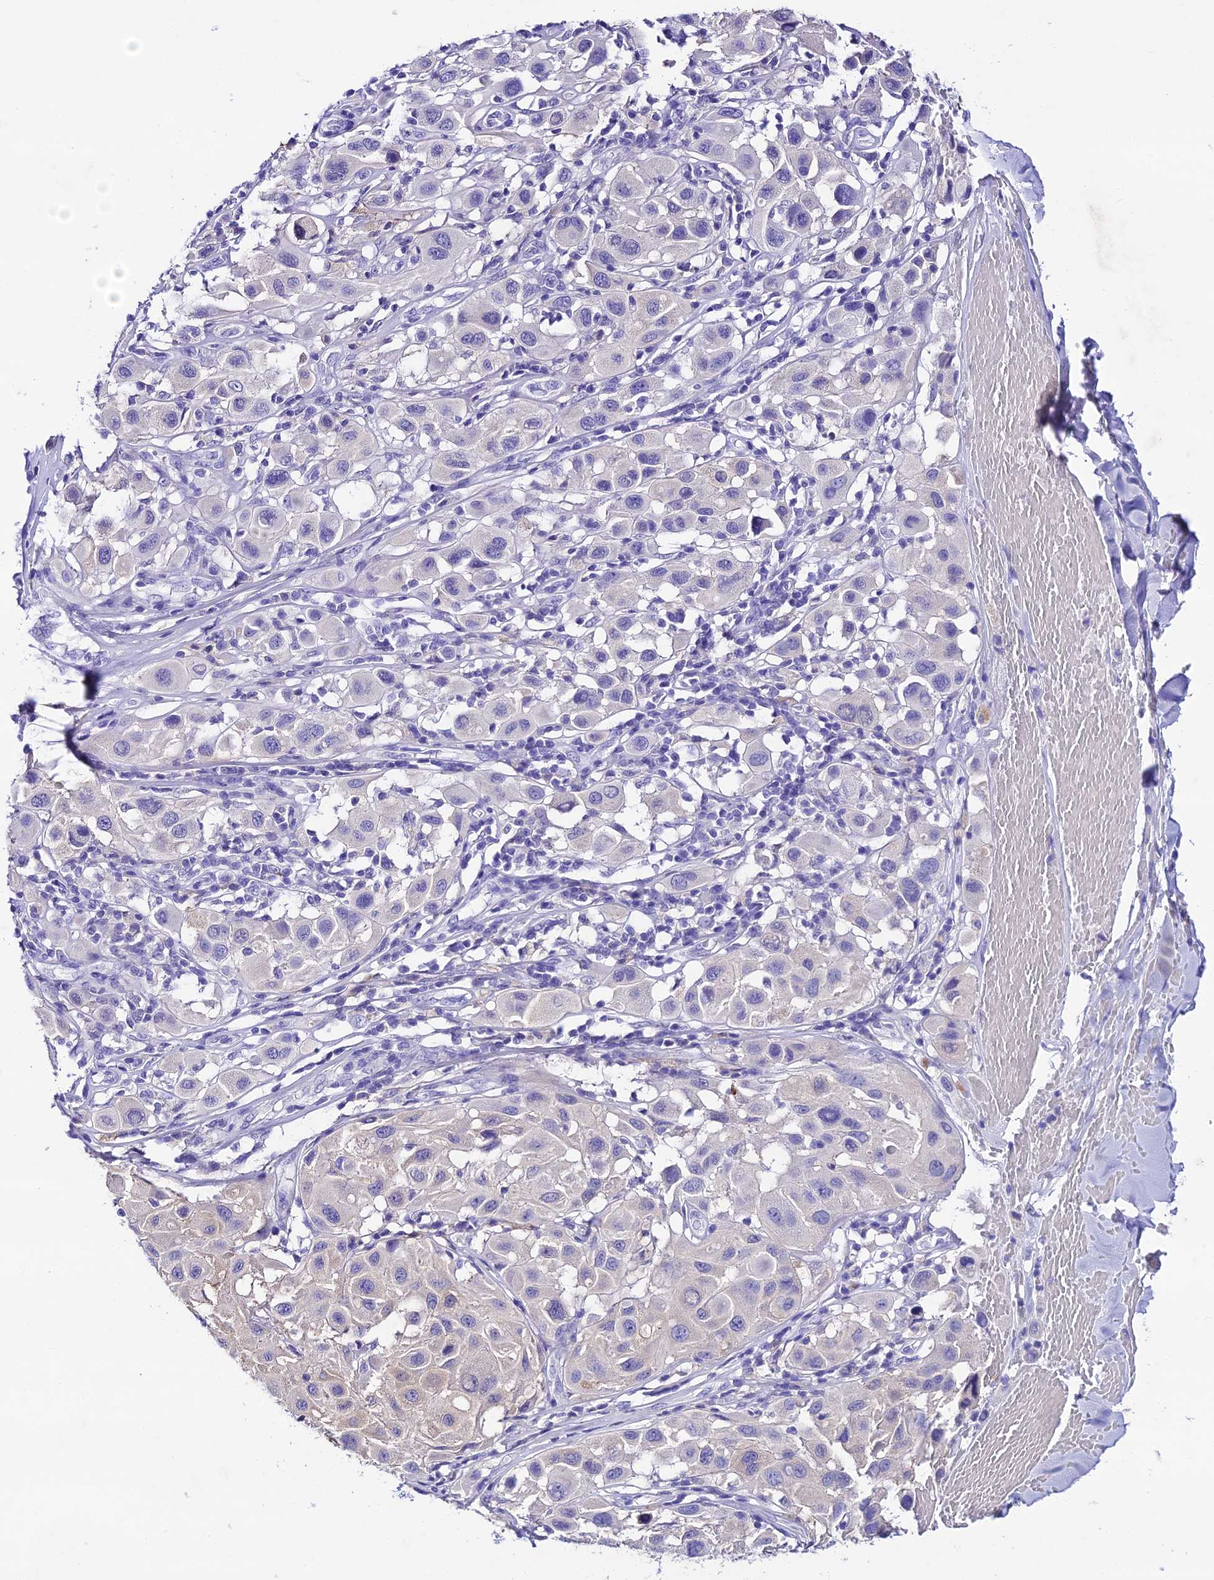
{"staining": {"intensity": "negative", "quantity": "none", "location": "none"}, "tissue": "melanoma", "cell_type": "Tumor cells", "image_type": "cancer", "snomed": [{"axis": "morphology", "description": "Malignant melanoma, Metastatic site"}, {"axis": "topography", "description": "Skin"}], "caption": "Immunohistochemistry image of malignant melanoma (metastatic site) stained for a protein (brown), which shows no staining in tumor cells. Nuclei are stained in blue.", "gene": "NLRP6", "patient": {"sex": "male", "age": 41}}